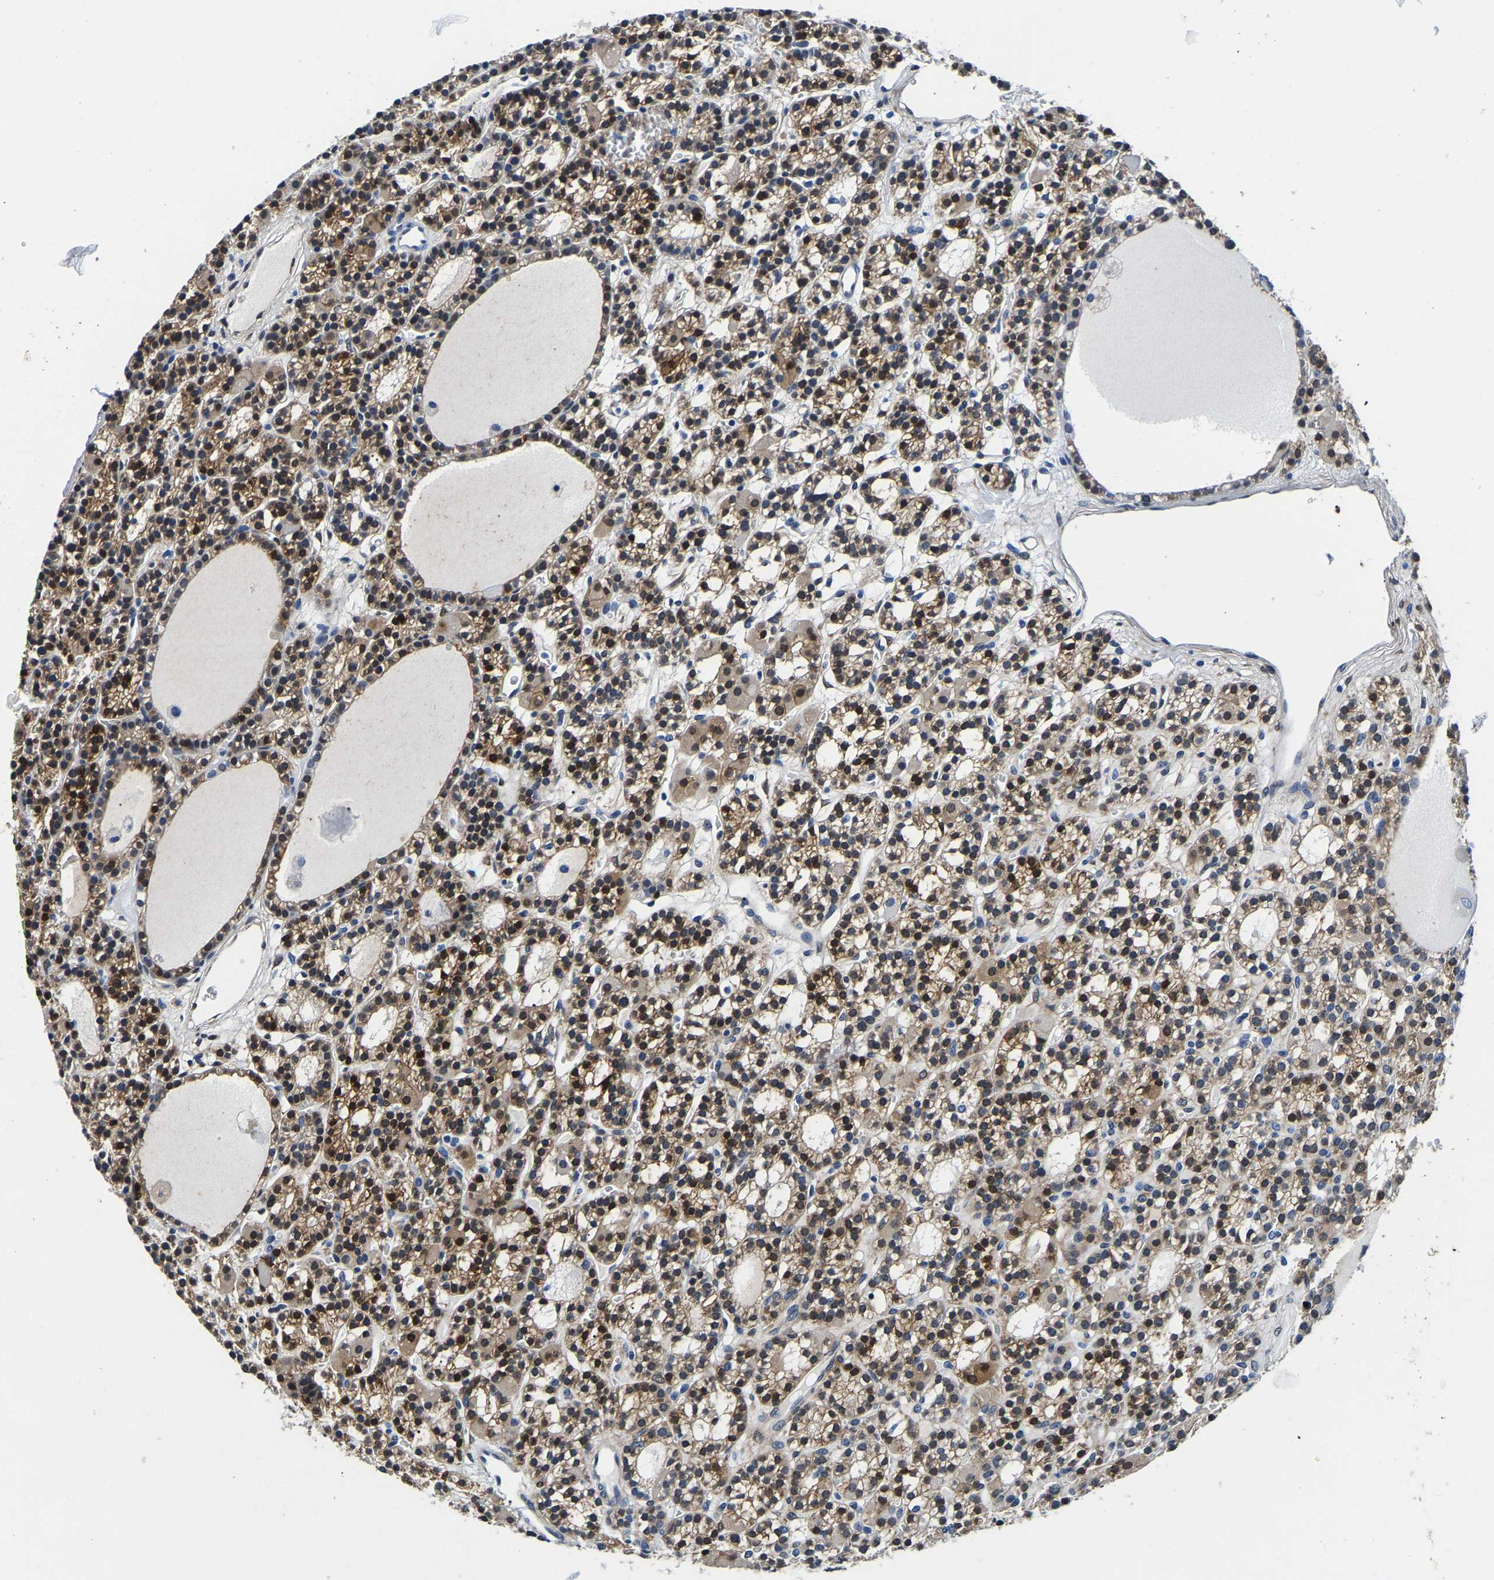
{"staining": {"intensity": "moderate", "quantity": ">75%", "location": "cytoplasmic/membranous"}, "tissue": "parathyroid gland", "cell_type": "Glandular cells", "image_type": "normal", "snomed": [{"axis": "morphology", "description": "Normal tissue, NOS"}, {"axis": "morphology", "description": "Adenoma, NOS"}, {"axis": "topography", "description": "Parathyroid gland"}], "caption": "Immunohistochemical staining of unremarkable human parathyroid gland reveals >75% levels of moderate cytoplasmic/membranous protein expression in approximately >75% of glandular cells. (DAB (3,3'-diaminobenzidine) IHC, brown staining for protein, blue staining for nuclei).", "gene": "S100A13", "patient": {"sex": "female", "age": 58}}